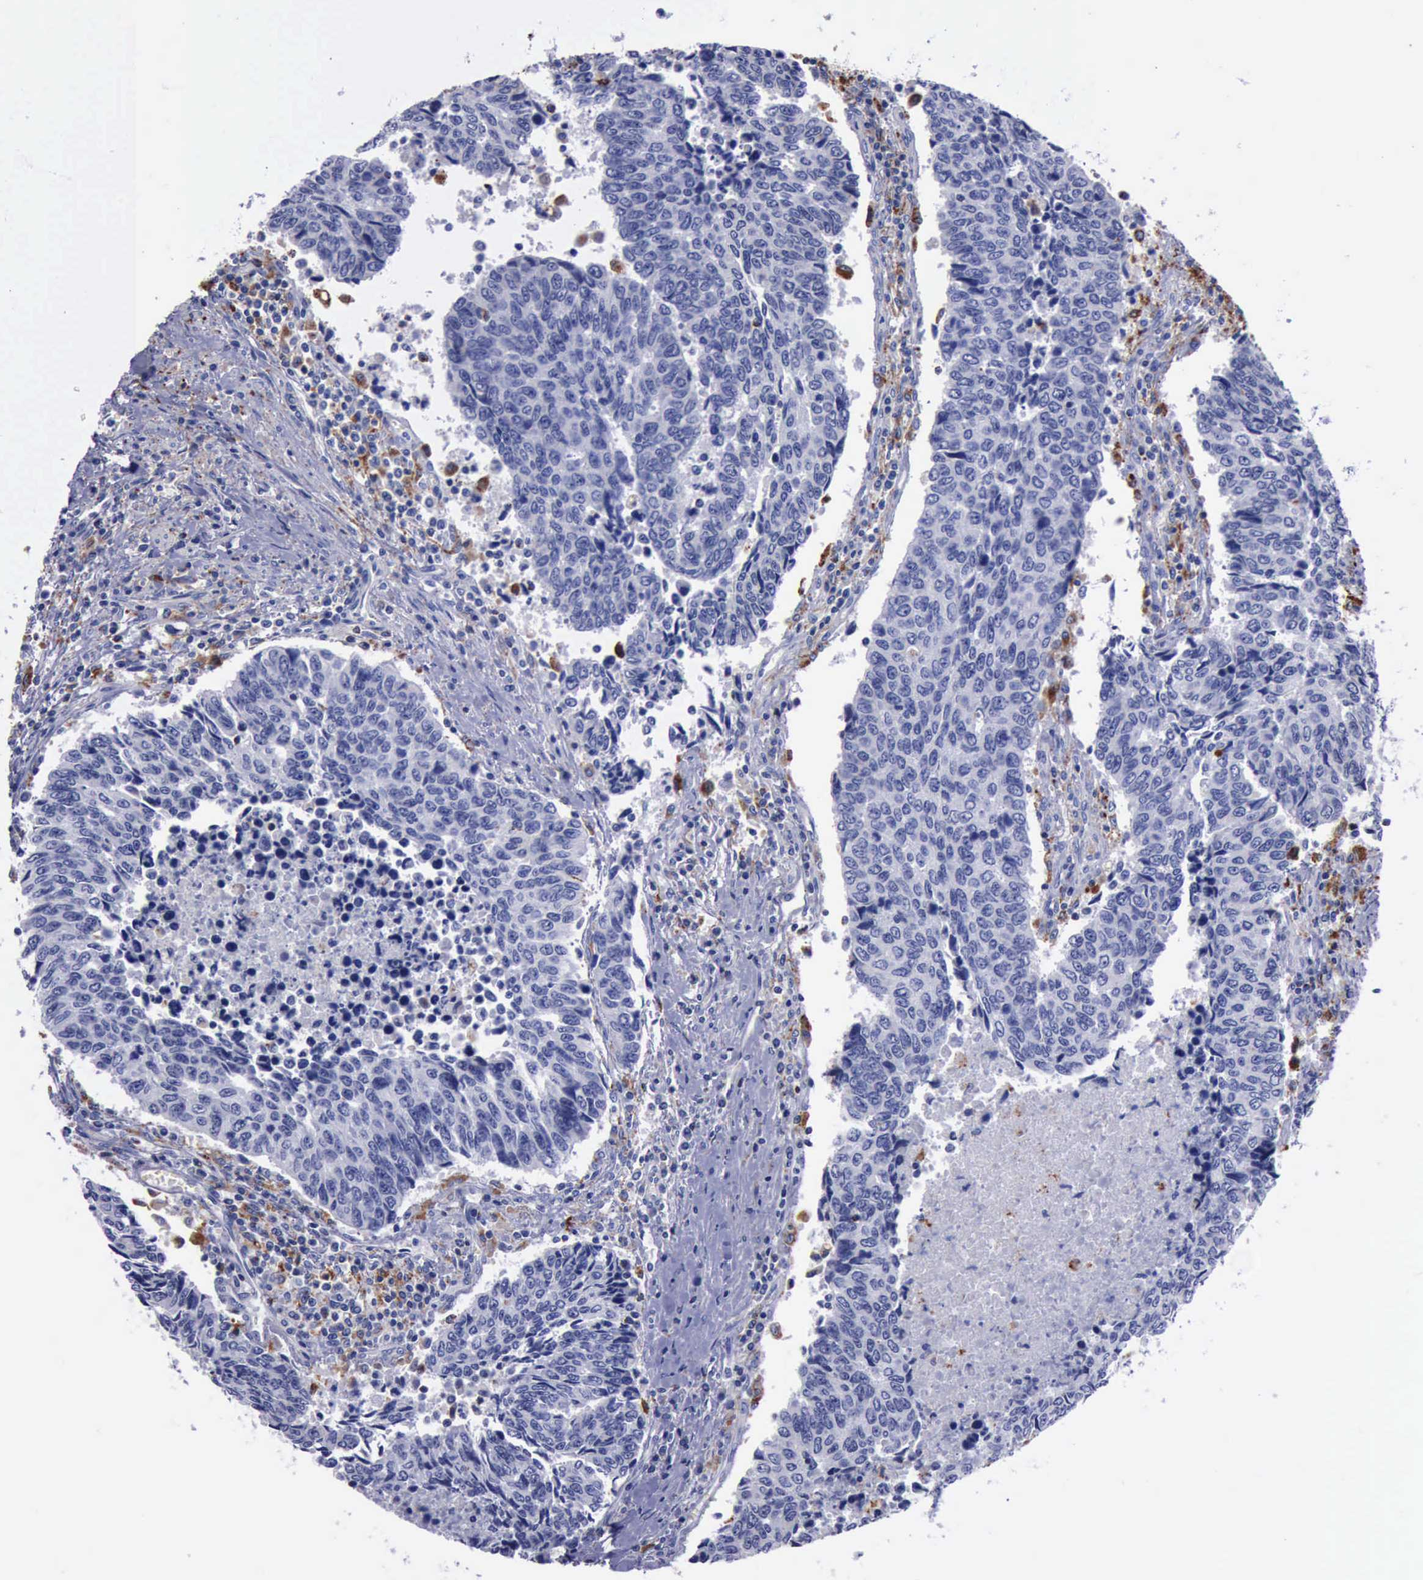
{"staining": {"intensity": "weak", "quantity": "<25%", "location": "cytoplasmic/membranous"}, "tissue": "urothelial cancer", "cell_type": "Tumor cells", "image_type": "cancer", "snomed": [{"axis": "morphology", "description": "Urothelial carcinoma, High grade"}, {"axis": "topography", "description": "Urinary bladder"}], "caption": "This is an immunohistochemistry (IHC) image of human high-grade urothelial carcinoma. There is no staining in tumor cells.", "gene": "CTSD", "patient": {"sex": "male", "age": 86}}